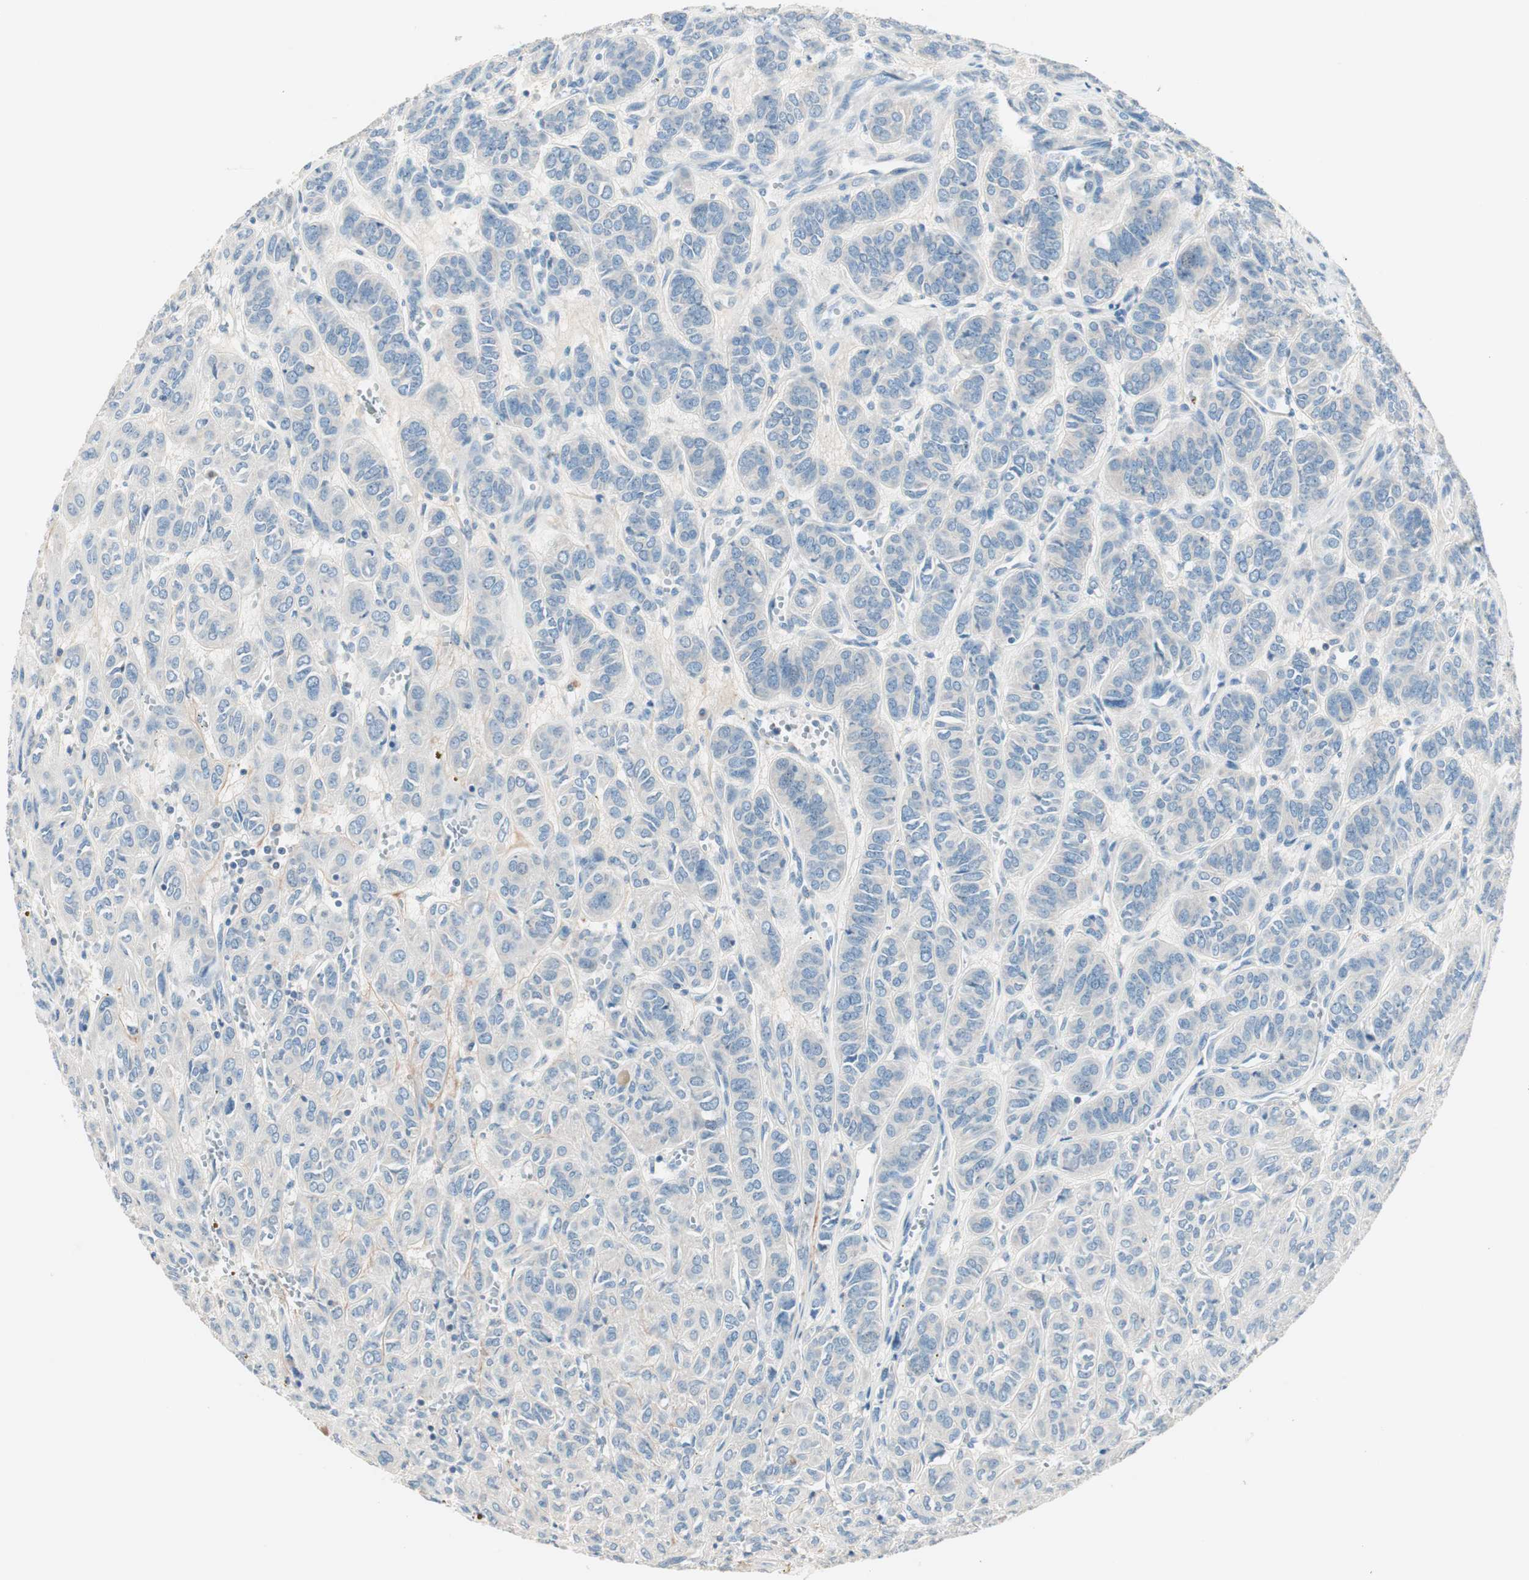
{"staining": {"intensity": "weak", "quantity": "25%-75%", "location": "cytoplasmic/membranous"}, "tissue": "thyroid cancer", "cell_type": "Tumor cells", "image_type": "cancer", "snomed": [{"axis": "morphology", "description": "Follicular adenoma carcinoma, NOS"}, {"axis": "topography", "description": "Thyroid gland"}], "caption": "IHC histopathology image of human follicular adenoma carcinoma (thyroid) stained for a protein (brown), which shows low levels of weak cytoplasmic/membranous staining in about 25%-75% of tumor cells.", "gene": "RAD54B", "patient": {"sex": "female", "age": 71}}